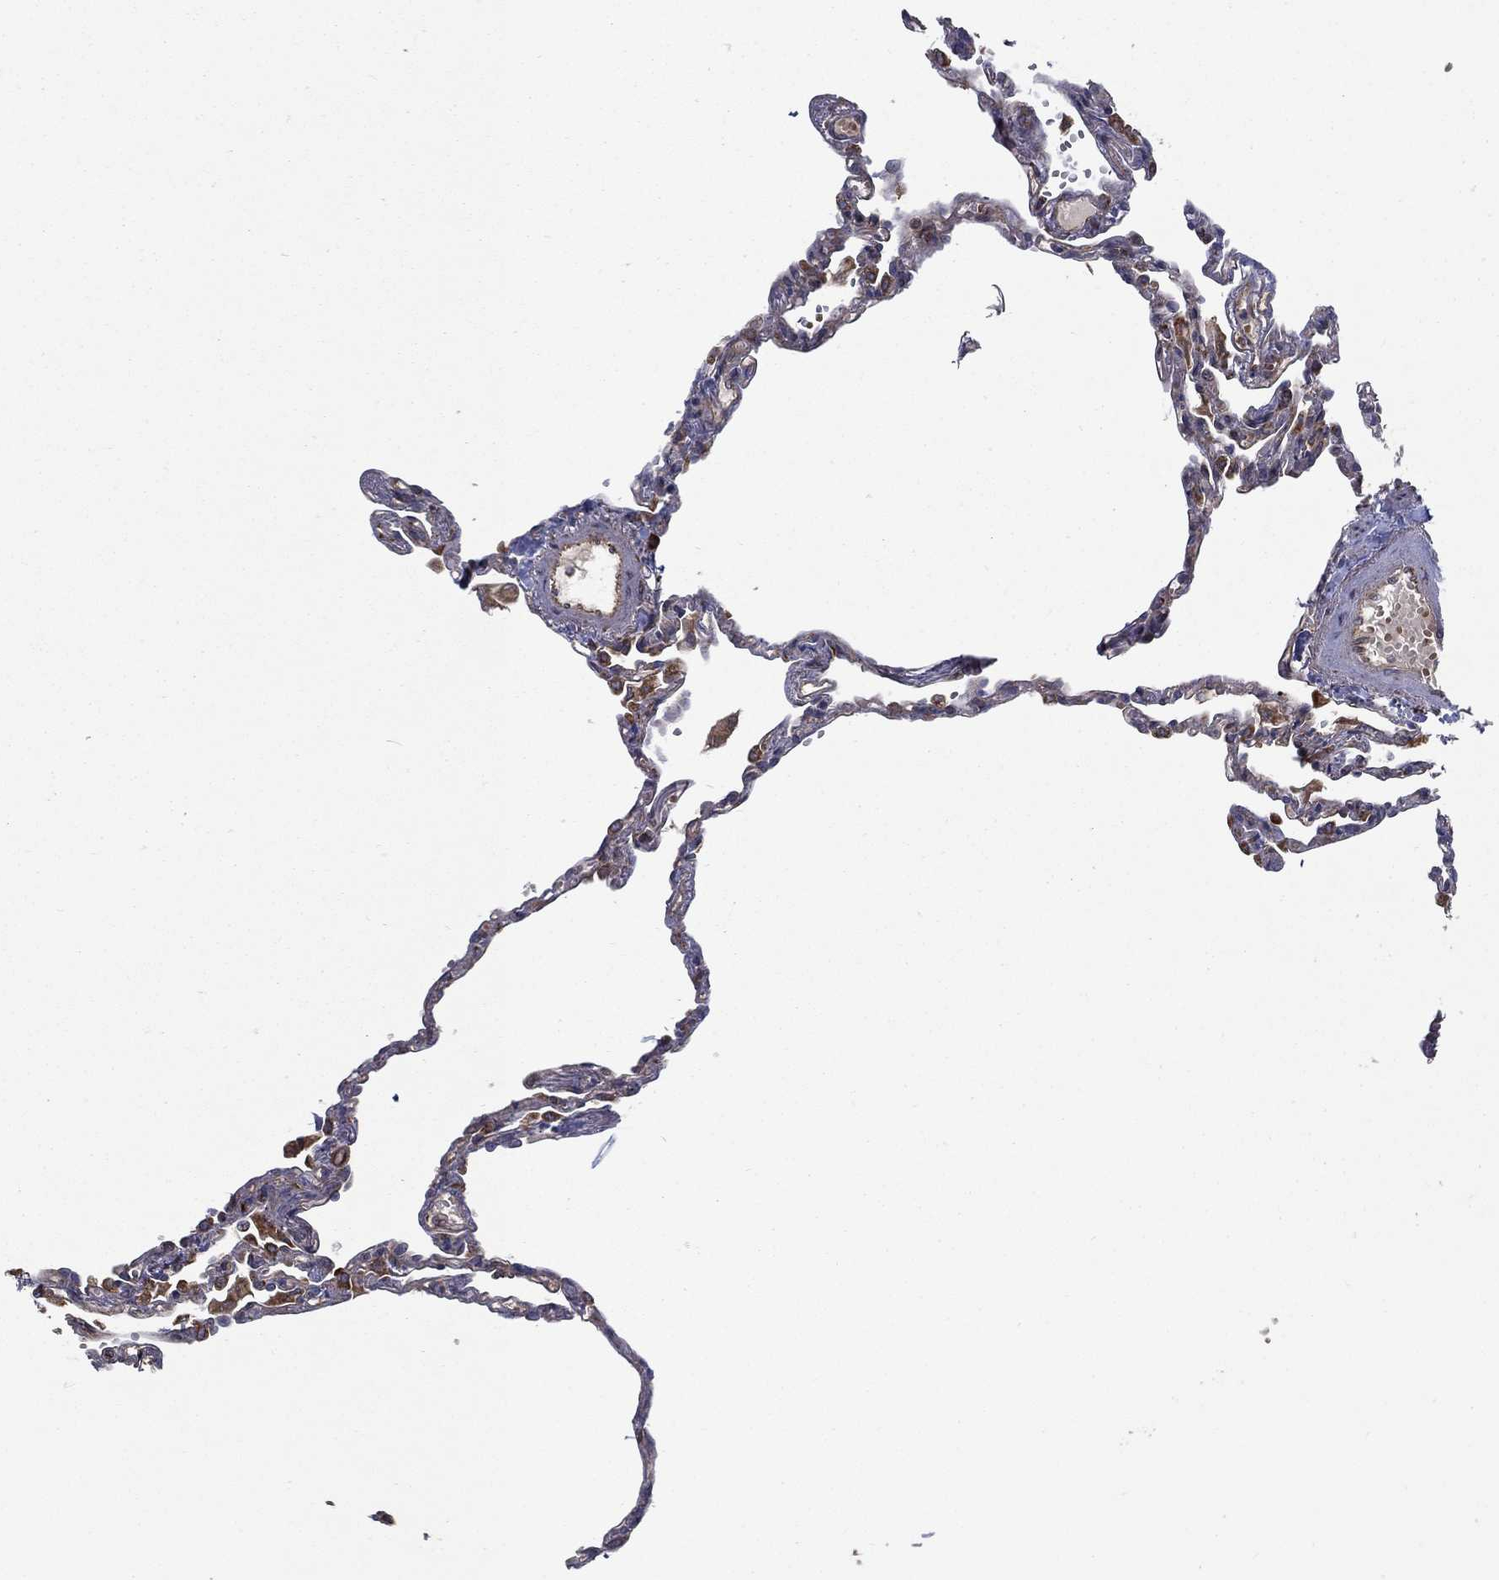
{"staining": {"intensity": "moderate", "quantity": "<25%", "location": "cytoplasmic/membranous"}, "tissue": "lung", "cell_type": "Alveolar cells", "image_type": "normal", "snomed": [{"axis": "morphology", "description": "Normal tissue, NOS"}, {"axis": "topography", "description": "Lung"}], "caption": "Protein staining of normal lung reveals moderate cytoplasmic/membranous expression in approximately <25% of alveolar cells.", "gene": "MT", "patient": {"sex": "male", "age": 78}}